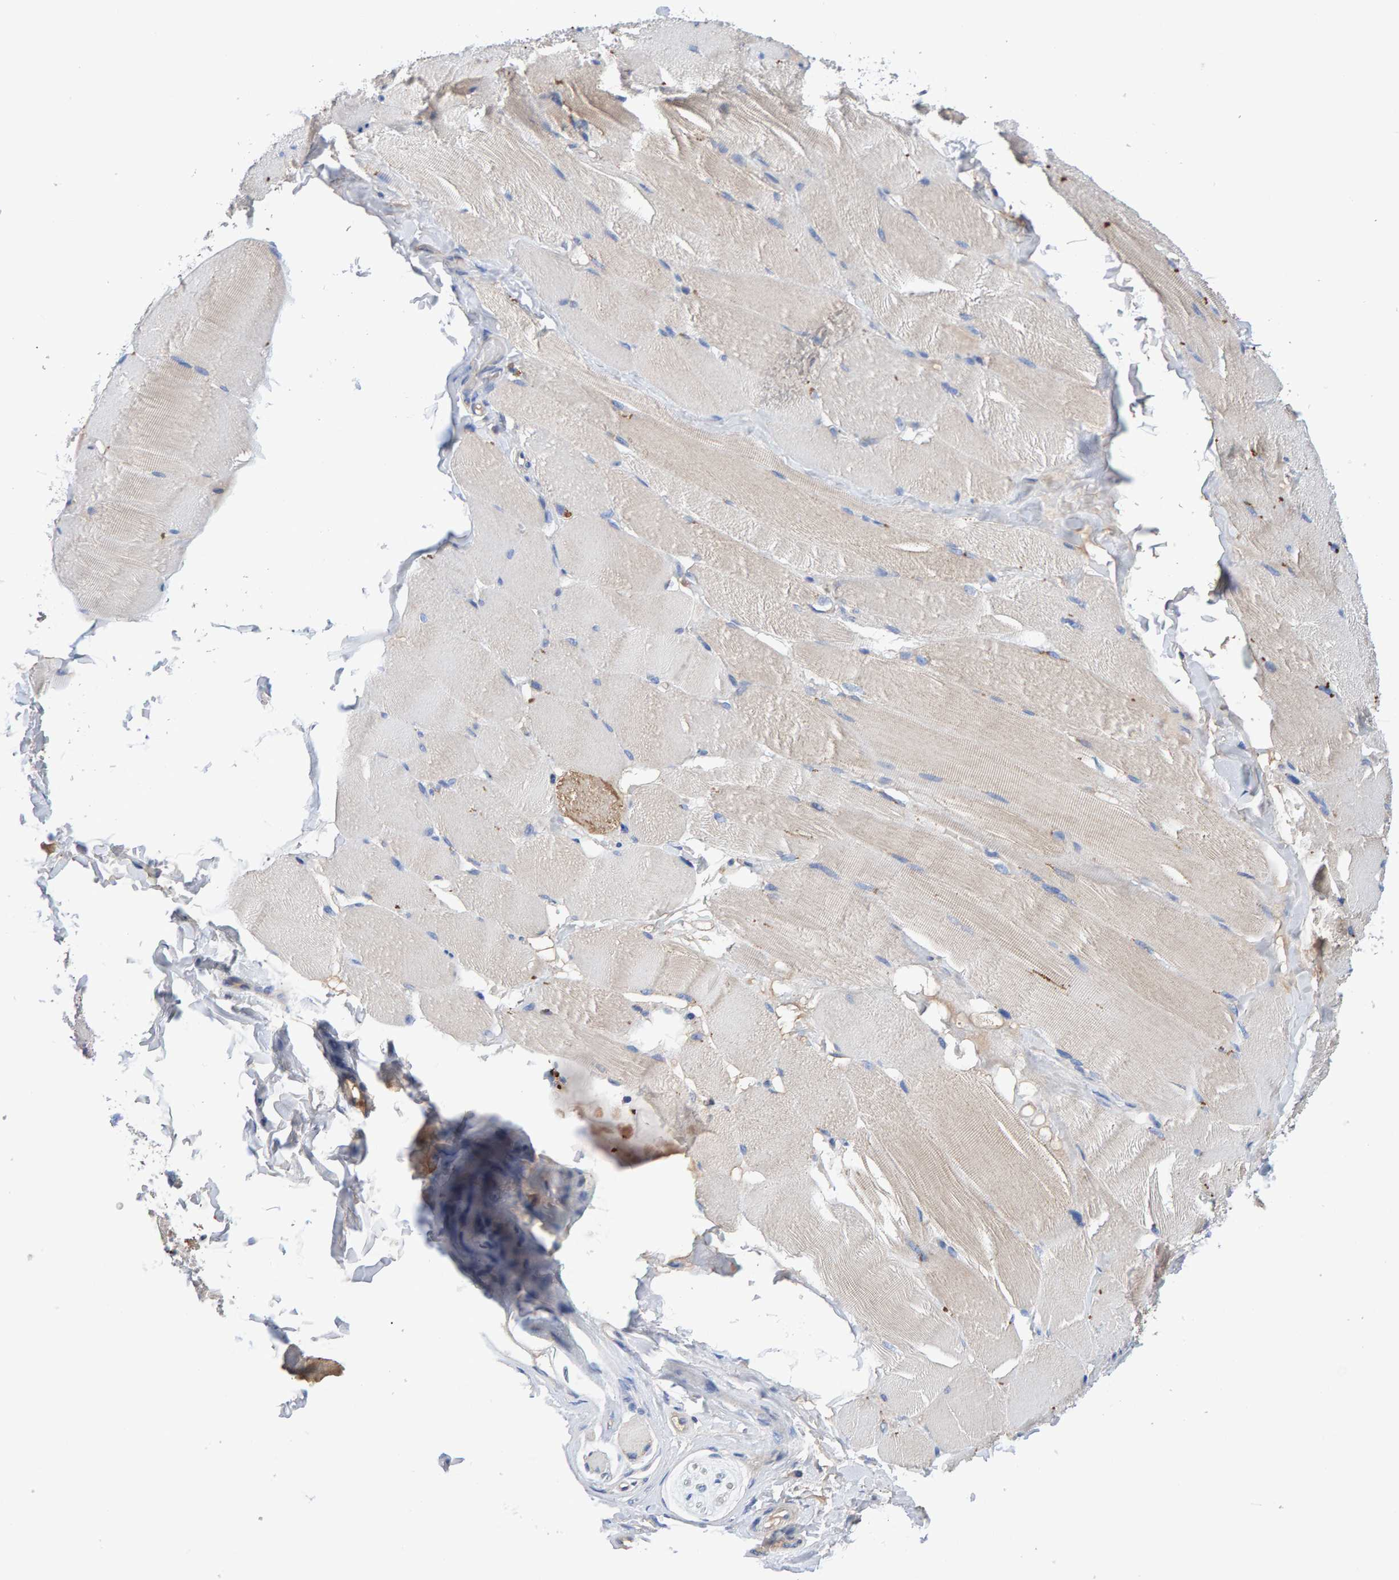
{"staining": {"intensity": "weak", "quantity": "<25%", "location": "cytoplasmic/membranous"}, "tissue": "skeletal muscle", "cell_type": "Myocytes", "image_type": "normal", "snomed": [{"axis": "morphology", "description": "Normal tissue, NOS"}, {"axis": "topography", "description": "Skin"}, {"axis": "topography", "description": "Skeletal muscle"}], "caption": "A histopathology image of human skeletal muscle is negative for staining in myocytes. (Stains: DAB (3,3'-diaminobenzidine) immunohistochemistry with hematoxylin counter stain, Microscopy: brightfield microscopy at high magnification).", "gene": "EFR3A", "patient": {"sex": "male", "age": 83}}